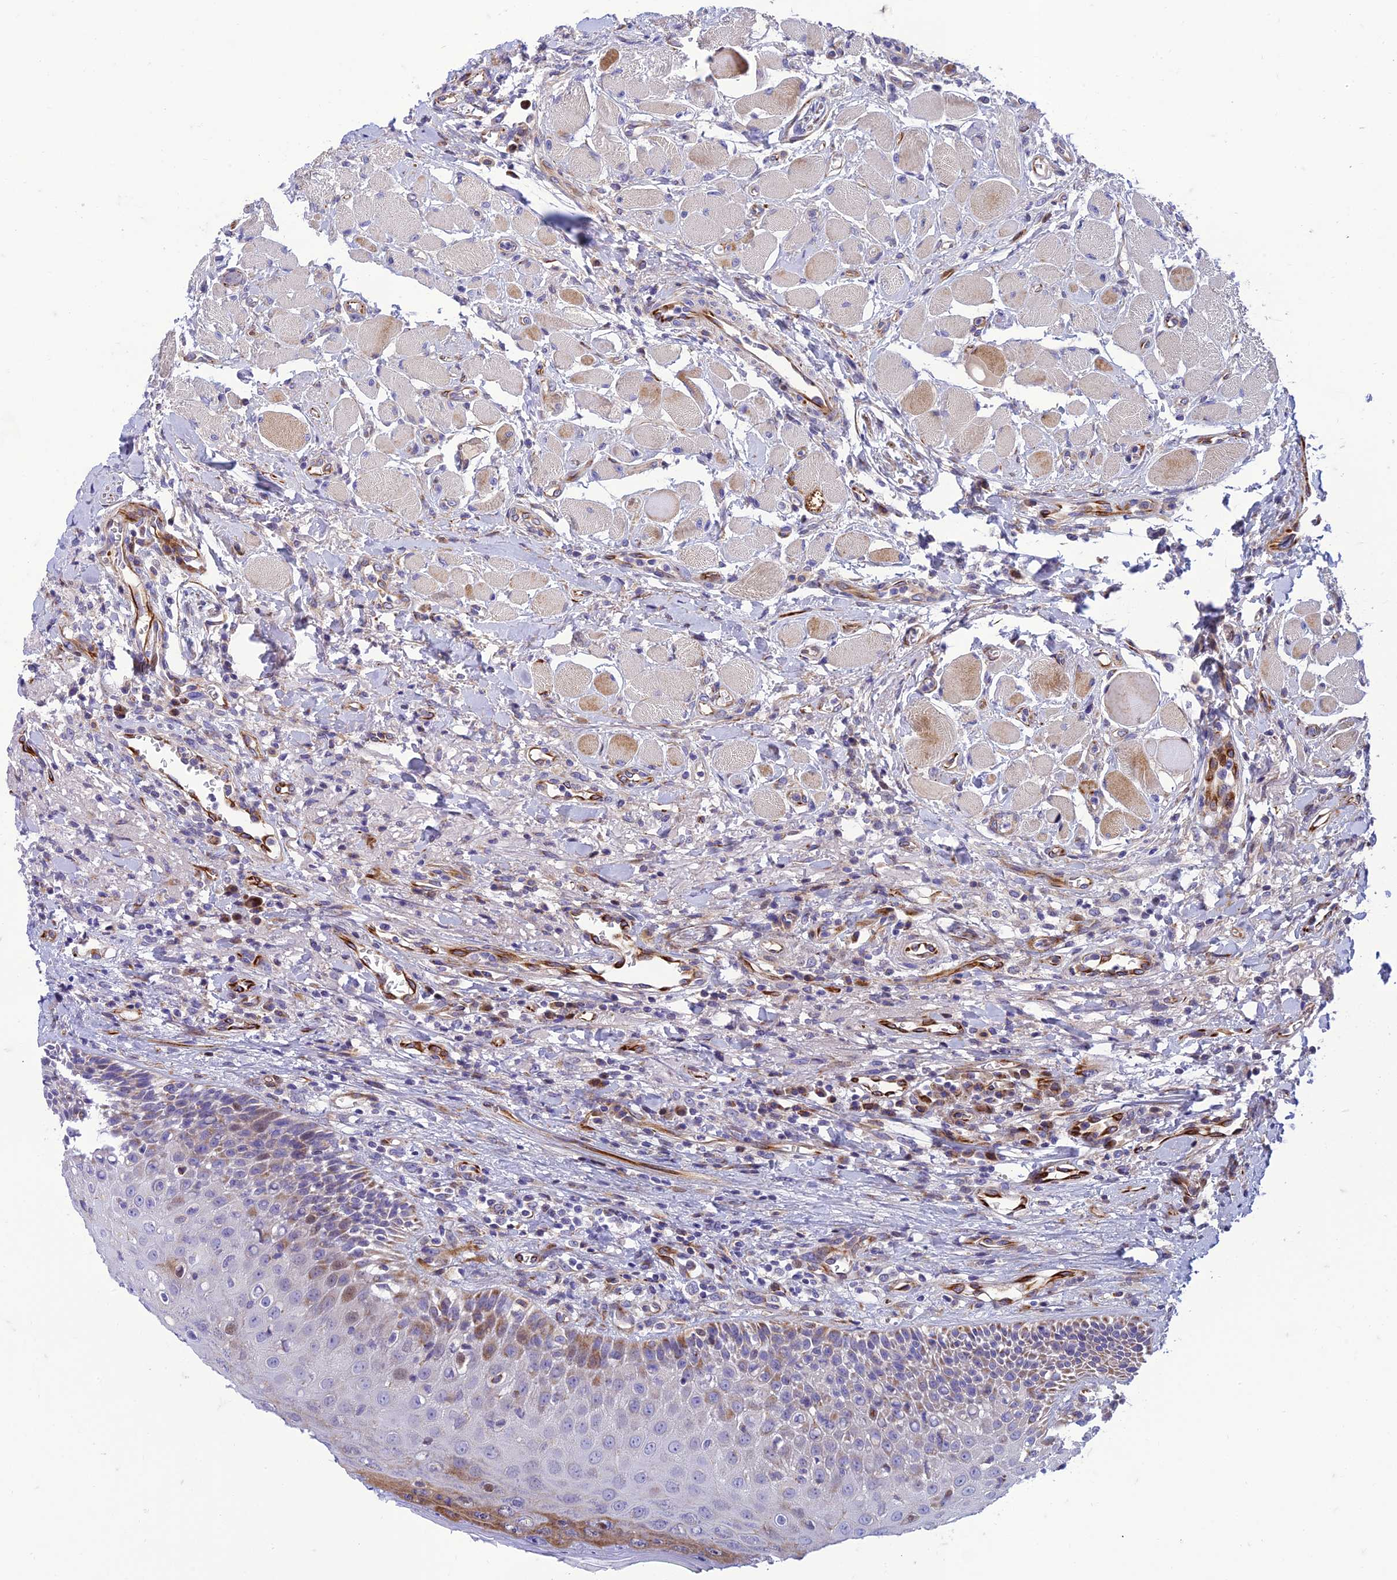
{"staining": {"intensity": "strong", "quantity": "<25%", "location": "cytoplasmic/membranous"}, "tissue": "oral mucosa", "cell_type": "Squamous epithelial cells", "image_type": "normal", "snomed": [{"axis": "morphology", "description": "Normal tissue, NOS"}, {"axis": "topography", "description": "Oral tissue"}], "caption": "Immunohistochemistry (IHC) of benign human oral mucosa exhibits medium levels of strong cytoplasmic/membranous positivity in approximately <25% of squamous epithelial cells.", "gene": "SEL1L3", "patient": {"sex": "female", "age": 70}}